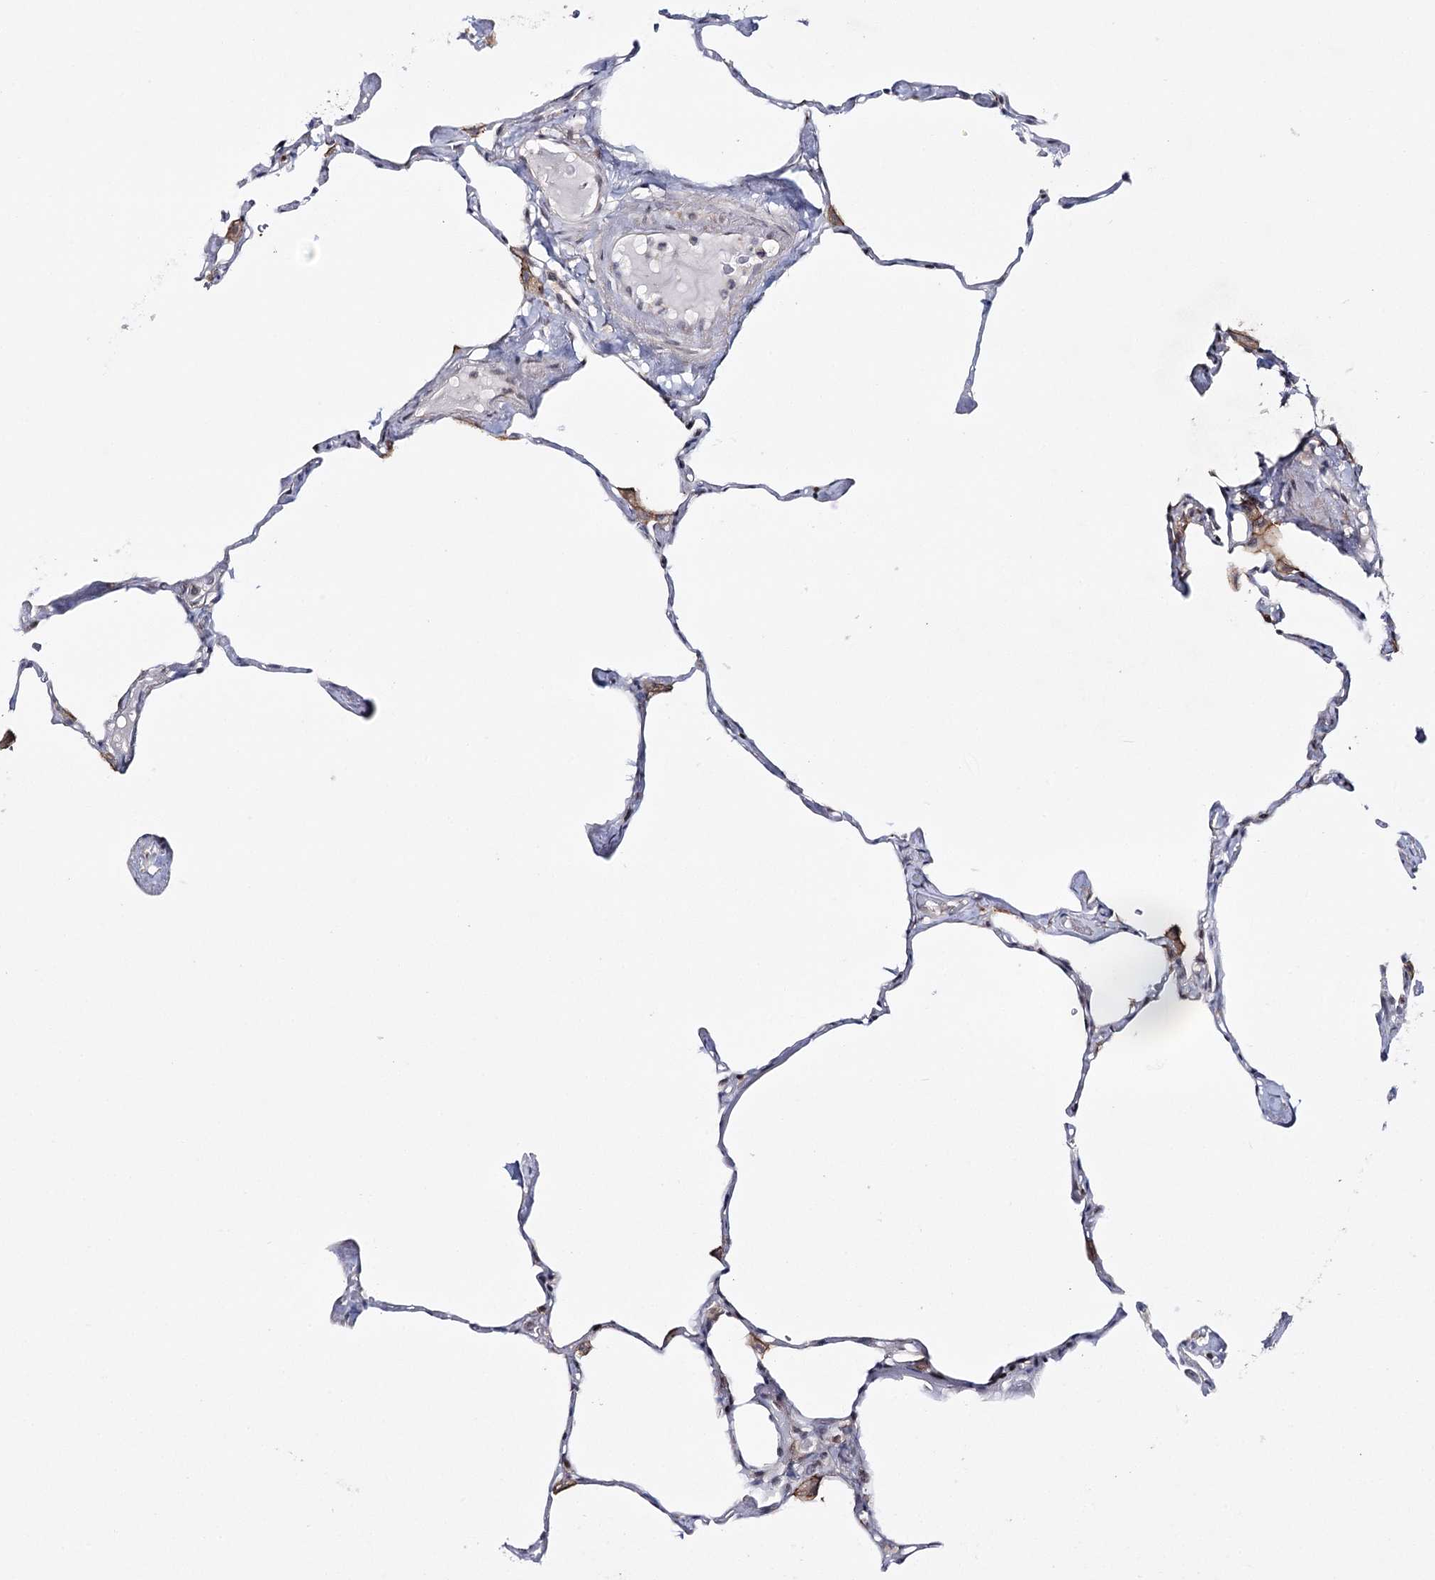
{"staining": {"intensity": "negative", "quantity": "none", "location": "none"}, "tissue": "lung", "cell_type": "Alveolar cells", "image_type": "normal", "snomed": [{"axis": "morphology", "description": "Normal tissue, NOS"}, {"axis": "topography", "description": "Lung"}], "caption": "IHC image of benign lung stained for a protein (brown), which demonstrates no positivity in alveolar cells. (Stains: DAB (3,3'-diaminobenzidine) immunohistochemistry (IHC) with hematoxylin counter stain, Microscopy: brightfield microscopy at high magnification).", "gene": "ZC3H8", "patient": {"sex": "male", "age": 65}}